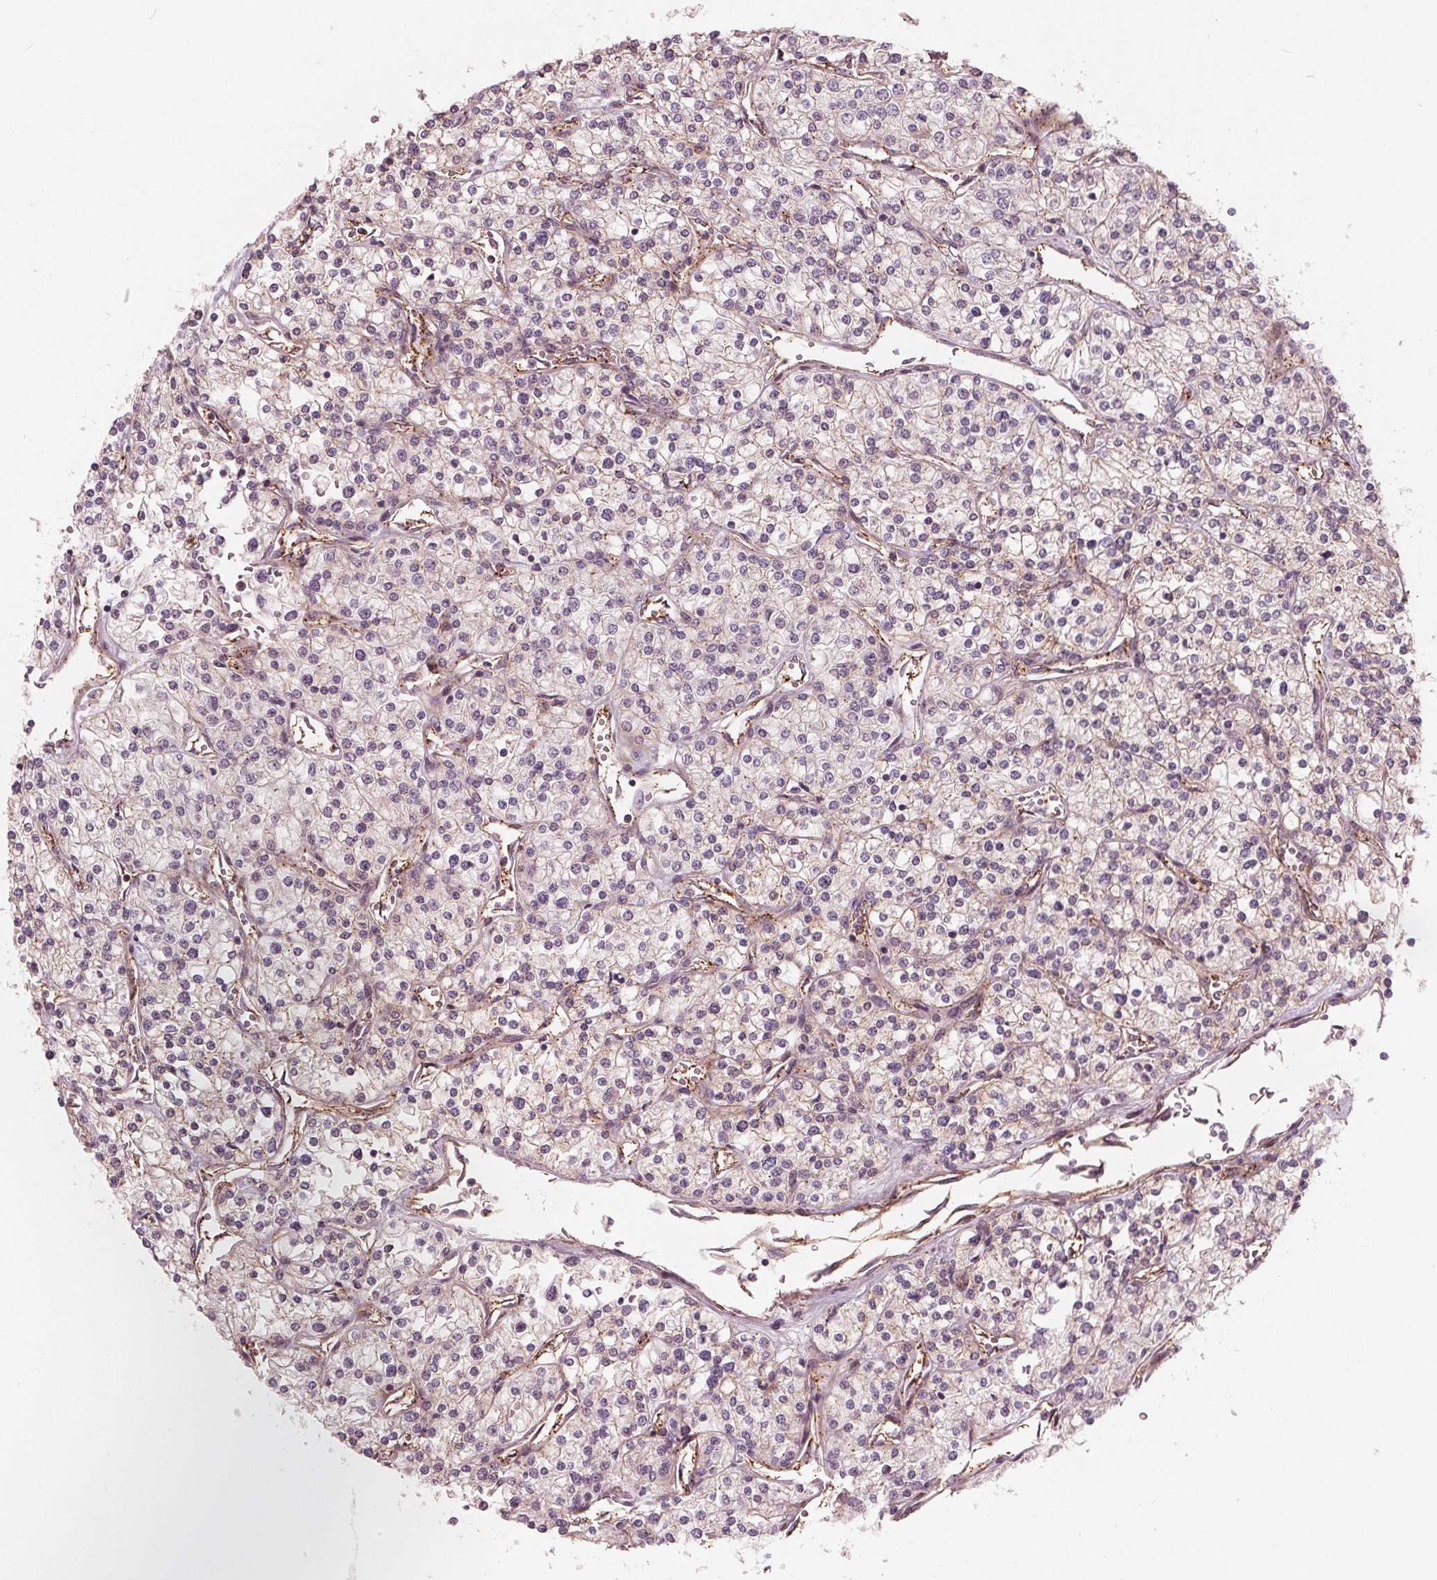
{"staining": {"intensity": "negative", "quantity": "none", "location": "none"}, "tissue": "renal cancer", "cell_type": "Tumor cells", "image_type": "cancer", "snomed": [{"axis": "morphology", "description": "Adenocarcinoma, NOS"}, {"axis": "topography", "description": "Kidney"}], "caption": "Renal cancer (adenocarcinoma) was stained to show a protein in brown. There is no significant staining in tumor cells.", "gene": "TXNIP", "patient": {"sex": "male", "age": 80}}